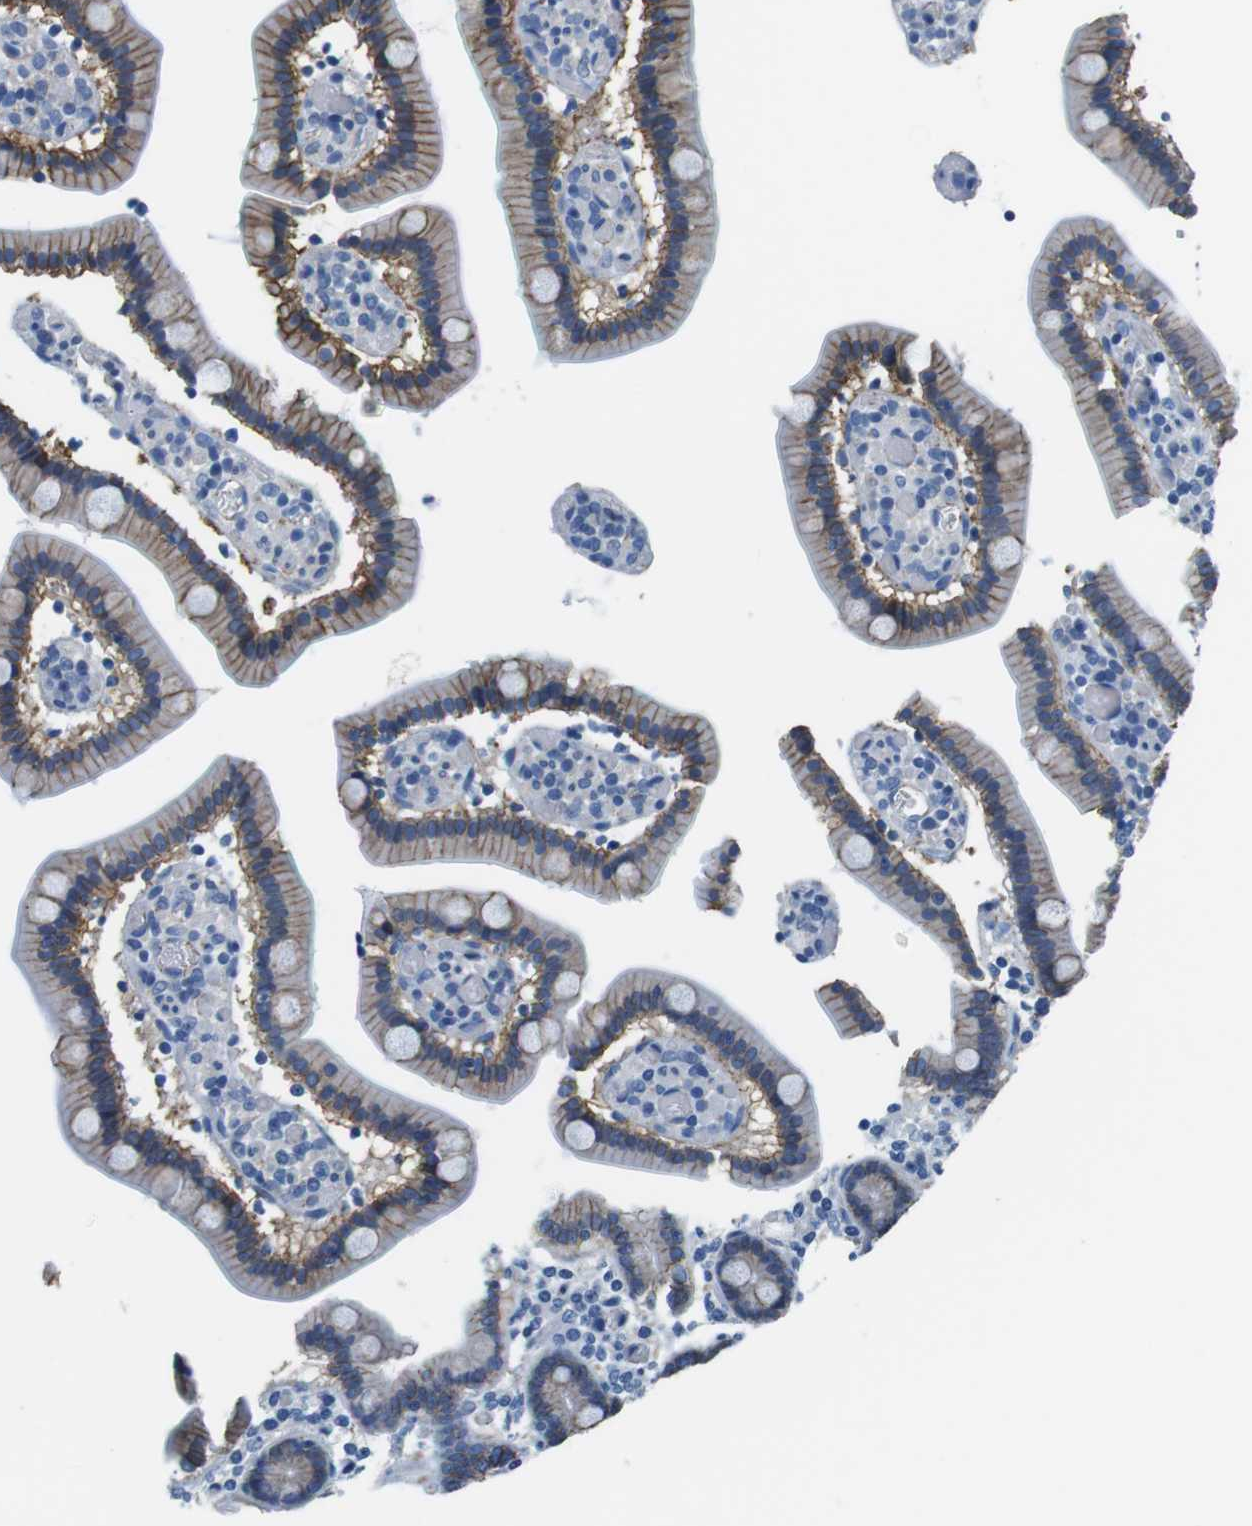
{"staining": {"intensity": "moderate", "quantity": ">75%", "location": "cytoplasmic/membranous"}, "tissue": "duodenum", "cell_type": "Glandular cells", "image_type": "normal", "snomed": [{"axis": "morphology", "description": "Normal tissue, NOS"}, {"axis": "topography", "description": "Duodenum"}], "caption": "IHC staining of benign duodenum, which demonstrates medium levels of moderate cytoplasmic/membranous expression in about >75% of glandular cells indicating moderate cytoplasmic/membranous protein expression. The staining was performed using DAB (3,3'-diaminobenzidine) (brown) for protein detection and nuclei were counterstained in hematoxylin (blue).", "gene": "SLC6A6", "patient": {"sex": "female", "age": 53}}